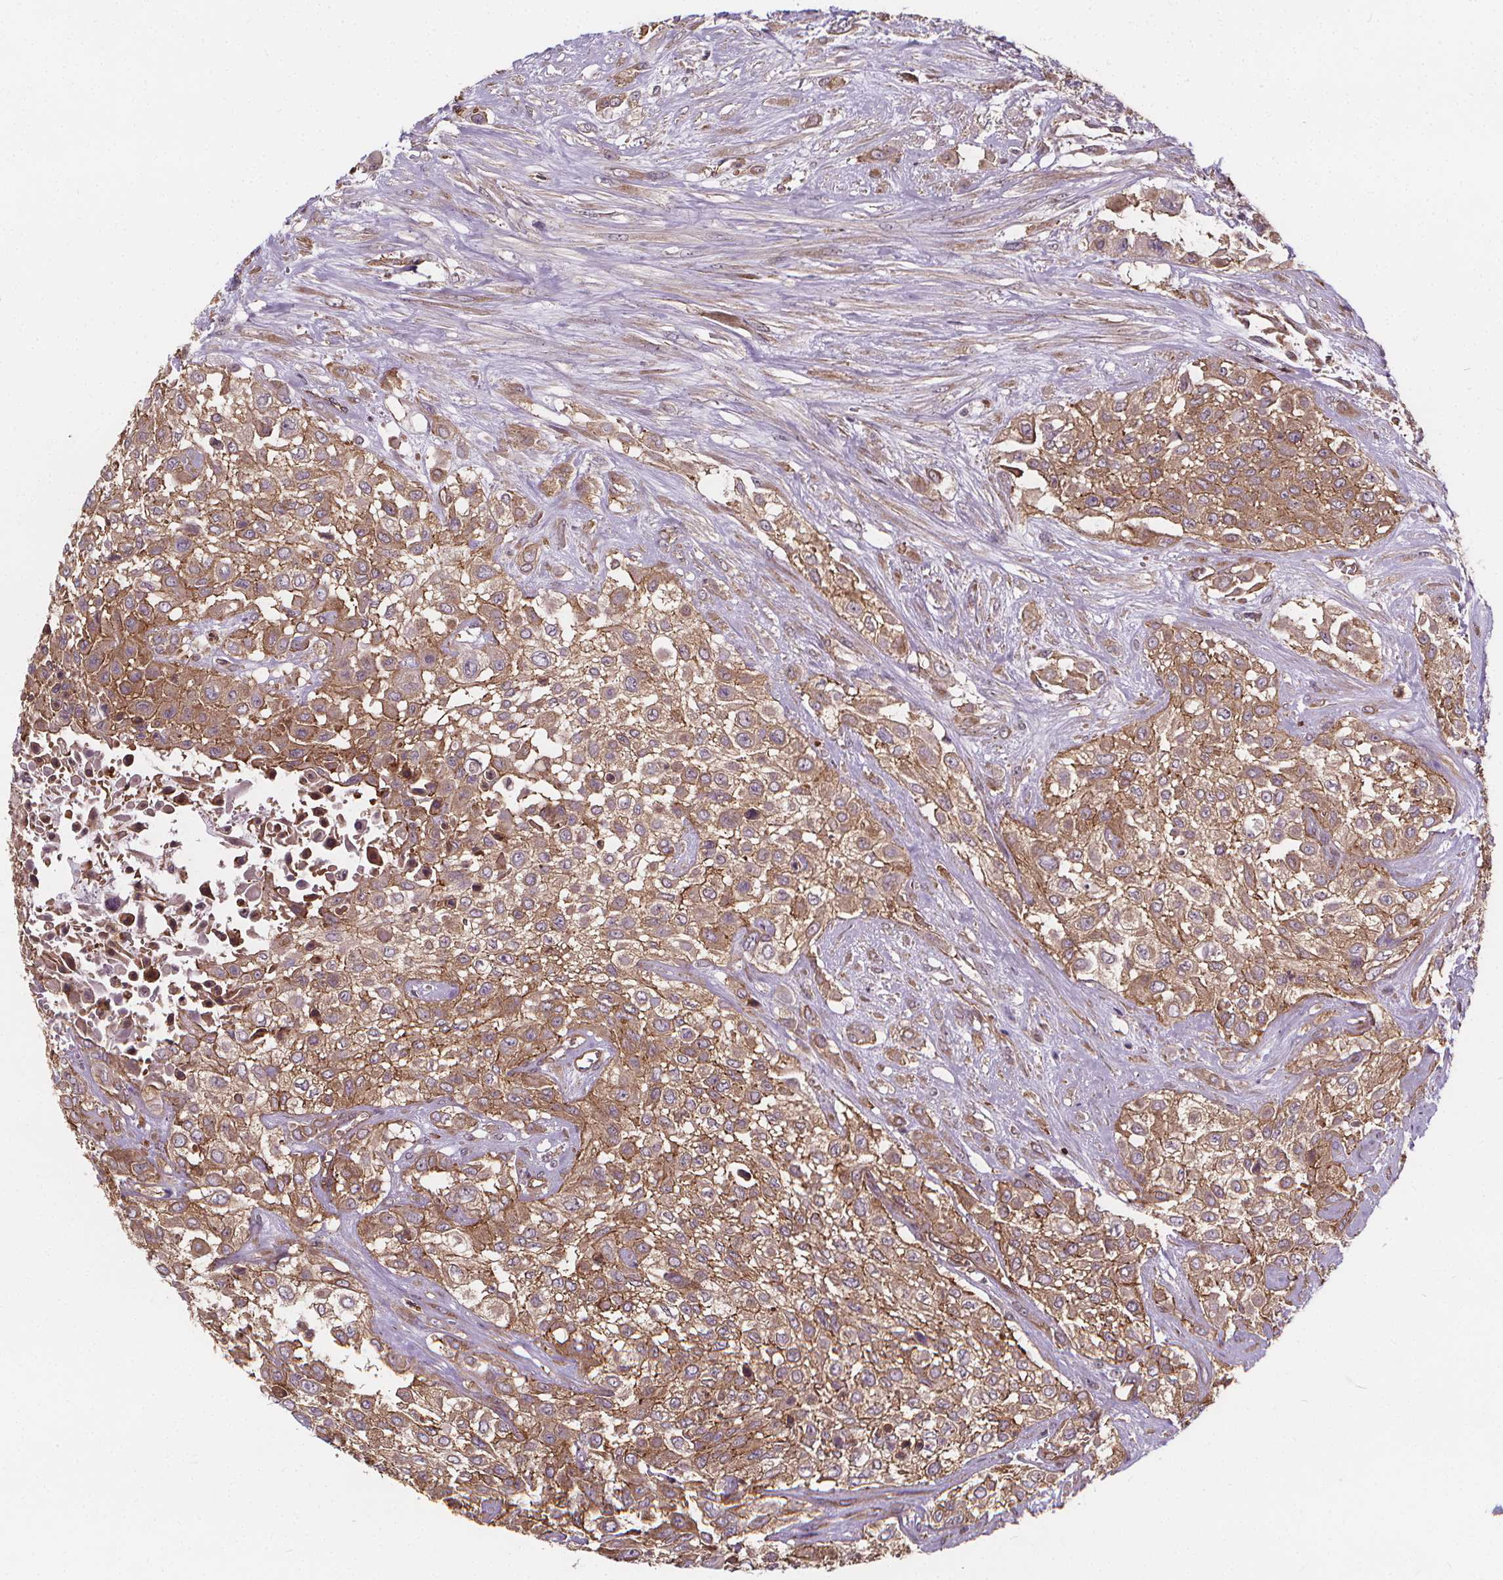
{"staining": {"intensity": "moderate", "quantity": ">75%", "location": "cytoplasmic/membranous"}, "tissue": "urothelial cancer", "cell_type": "Tumor cells", "image_type": "cancer", "snomed": [{"axis": "morphology", "description": "Urothelial carcinoma, High grade"}, {"axis": "topography", "description": "Urinary bladder"}], "caption": "The photomicrograph exhibits a brown stain indicating the presence of a protein in the cytoplasmic/membranous of tumor cells in high-grade urothelial carcinoma.", "gene": "CLINT1", "patient": {"sex": "male", "age": 57}}